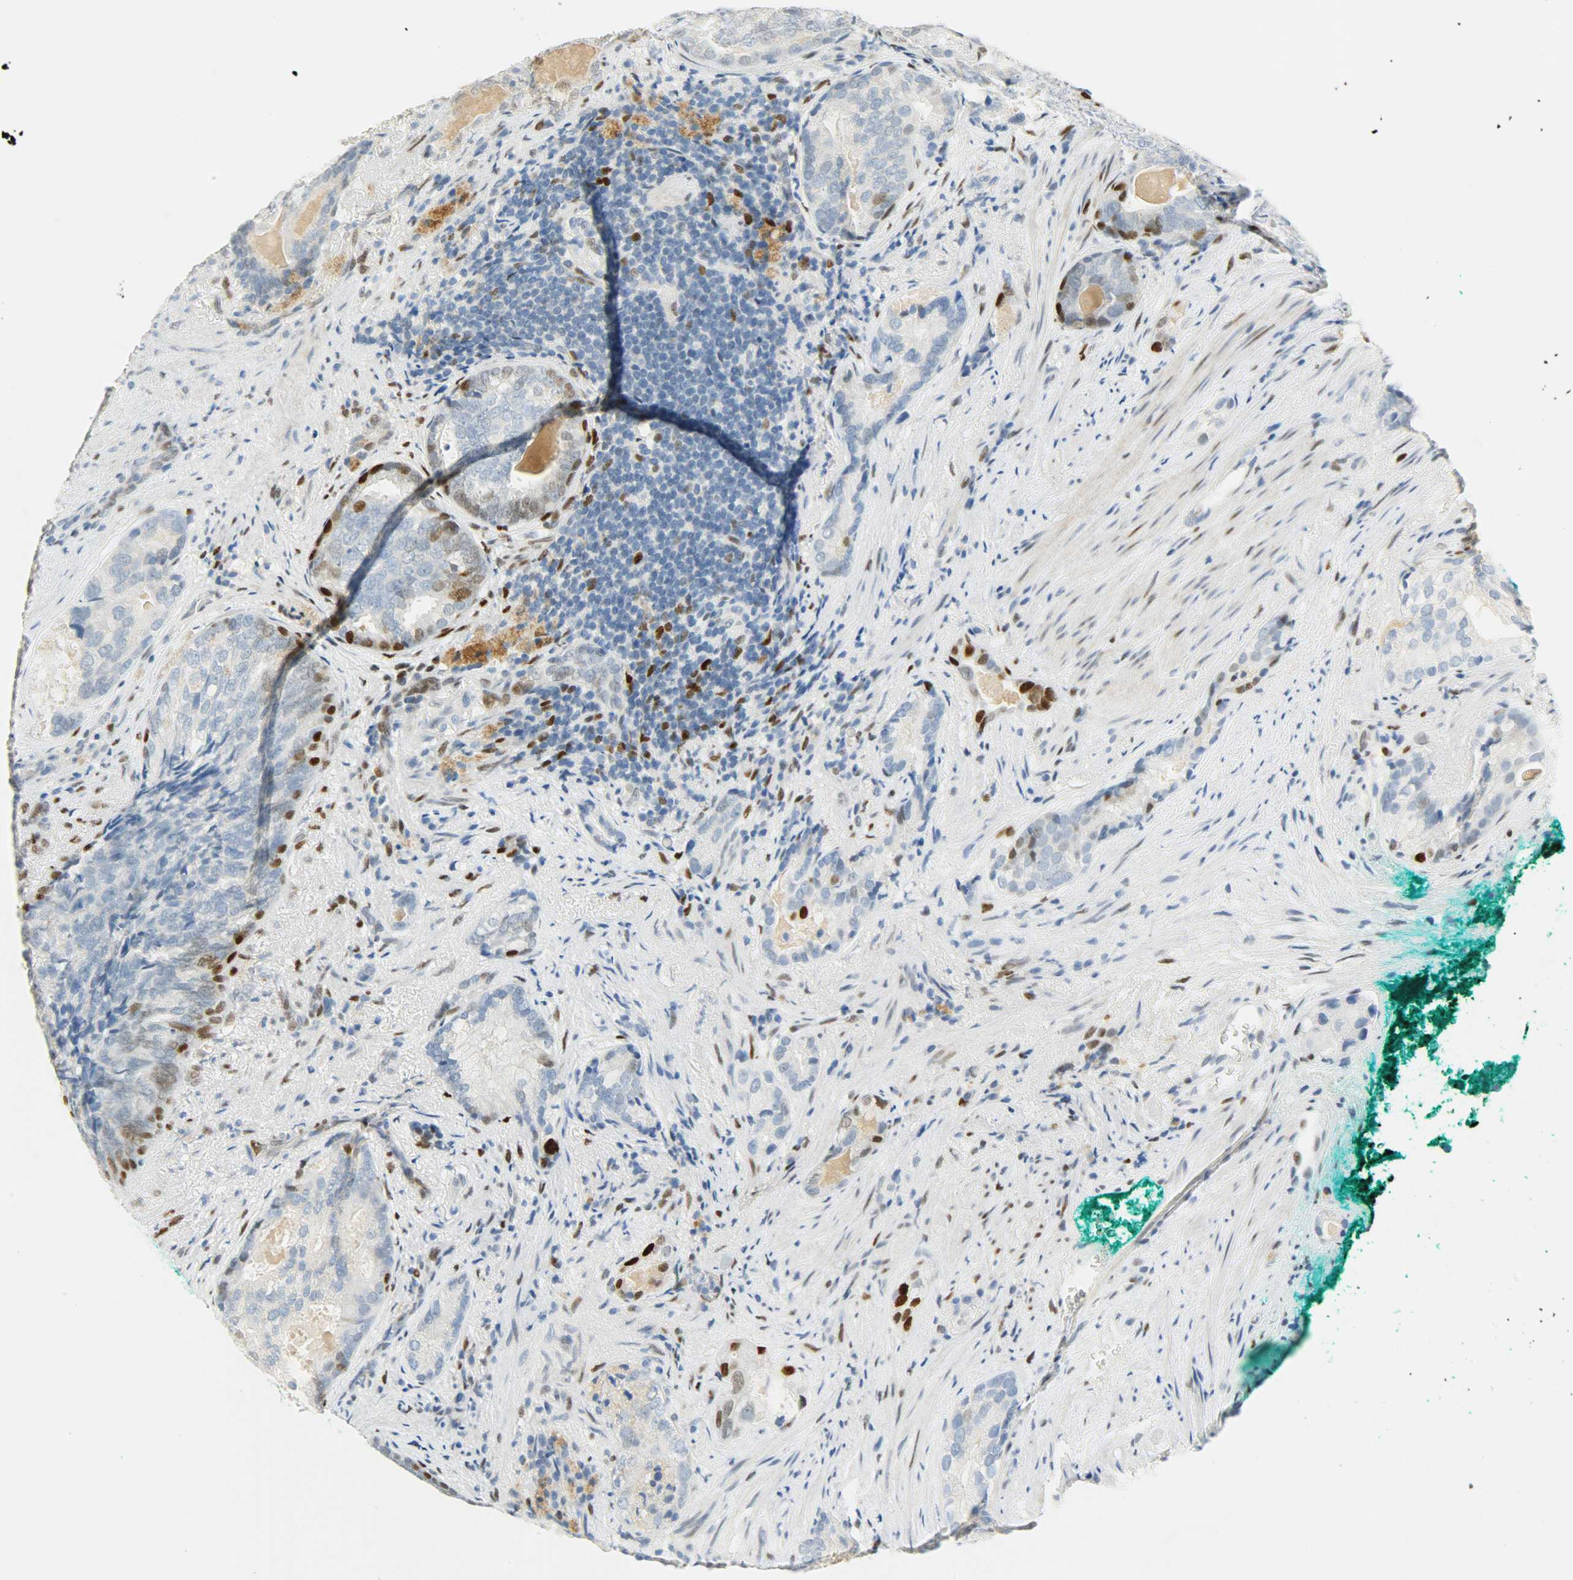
{"staining": {"intensity": "weak", "quantity": "<25%", "location": "nuclear"}, "tissue": "prostate cancer", "cell_type": "Tumor cells", "image_type": "cancer", "snomed": [{"axis": "morphology", "description": "Adenocarcinoma, High grade"}, {"axis": "topography", "description": "Prostate"}], "caption": "Immunohistochemistry (IHC) of prostate cancer demonstrates no staining in tumor cells.", "gene": "JUNB", "patient": {"sex": "male", "age": 66}}